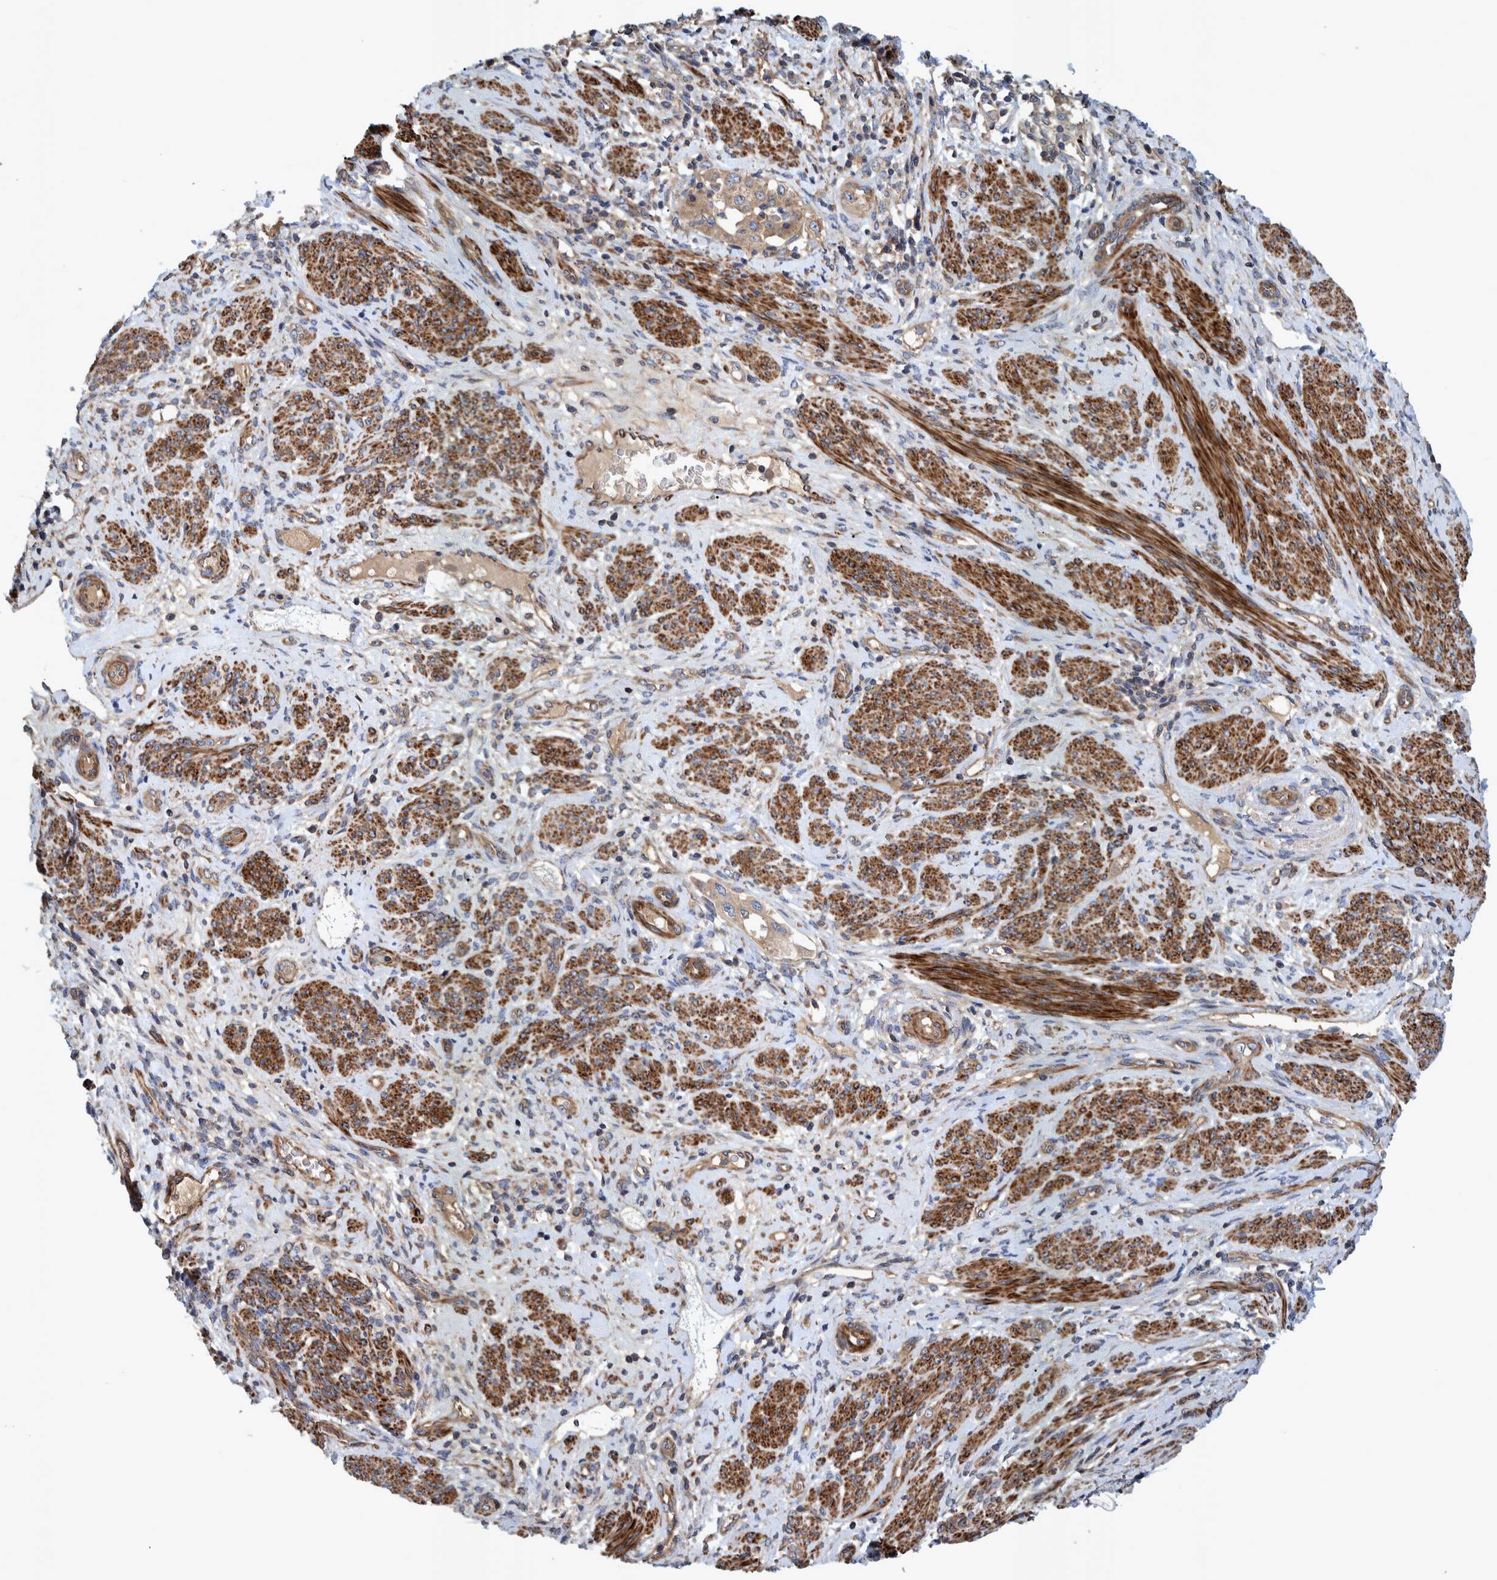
{"staining": {"intensity": "weak", "quantity": ">75%", "location": "cytoplasmic/membranous"}, "tissue": "endometrial cancer", "cell_type": "Tumor cells", "image_type": "cancer", "snomed": [{"axis": "morphology", "description": "Adenocarcinoma, NOS"}, {"axis": "topography", "description": "Endometrium"}], "caption": "Protein expression analysis of adenocarcinoma (endometrial) demonstrates weak cytoplasmic/membranous expression in approximately >75% of tumor cells. (brown staining indicates protein expression, while blue staining denotes nuclei).", "gene": "GRPEL2", "patient": {"sex": "female", "age": 85}}